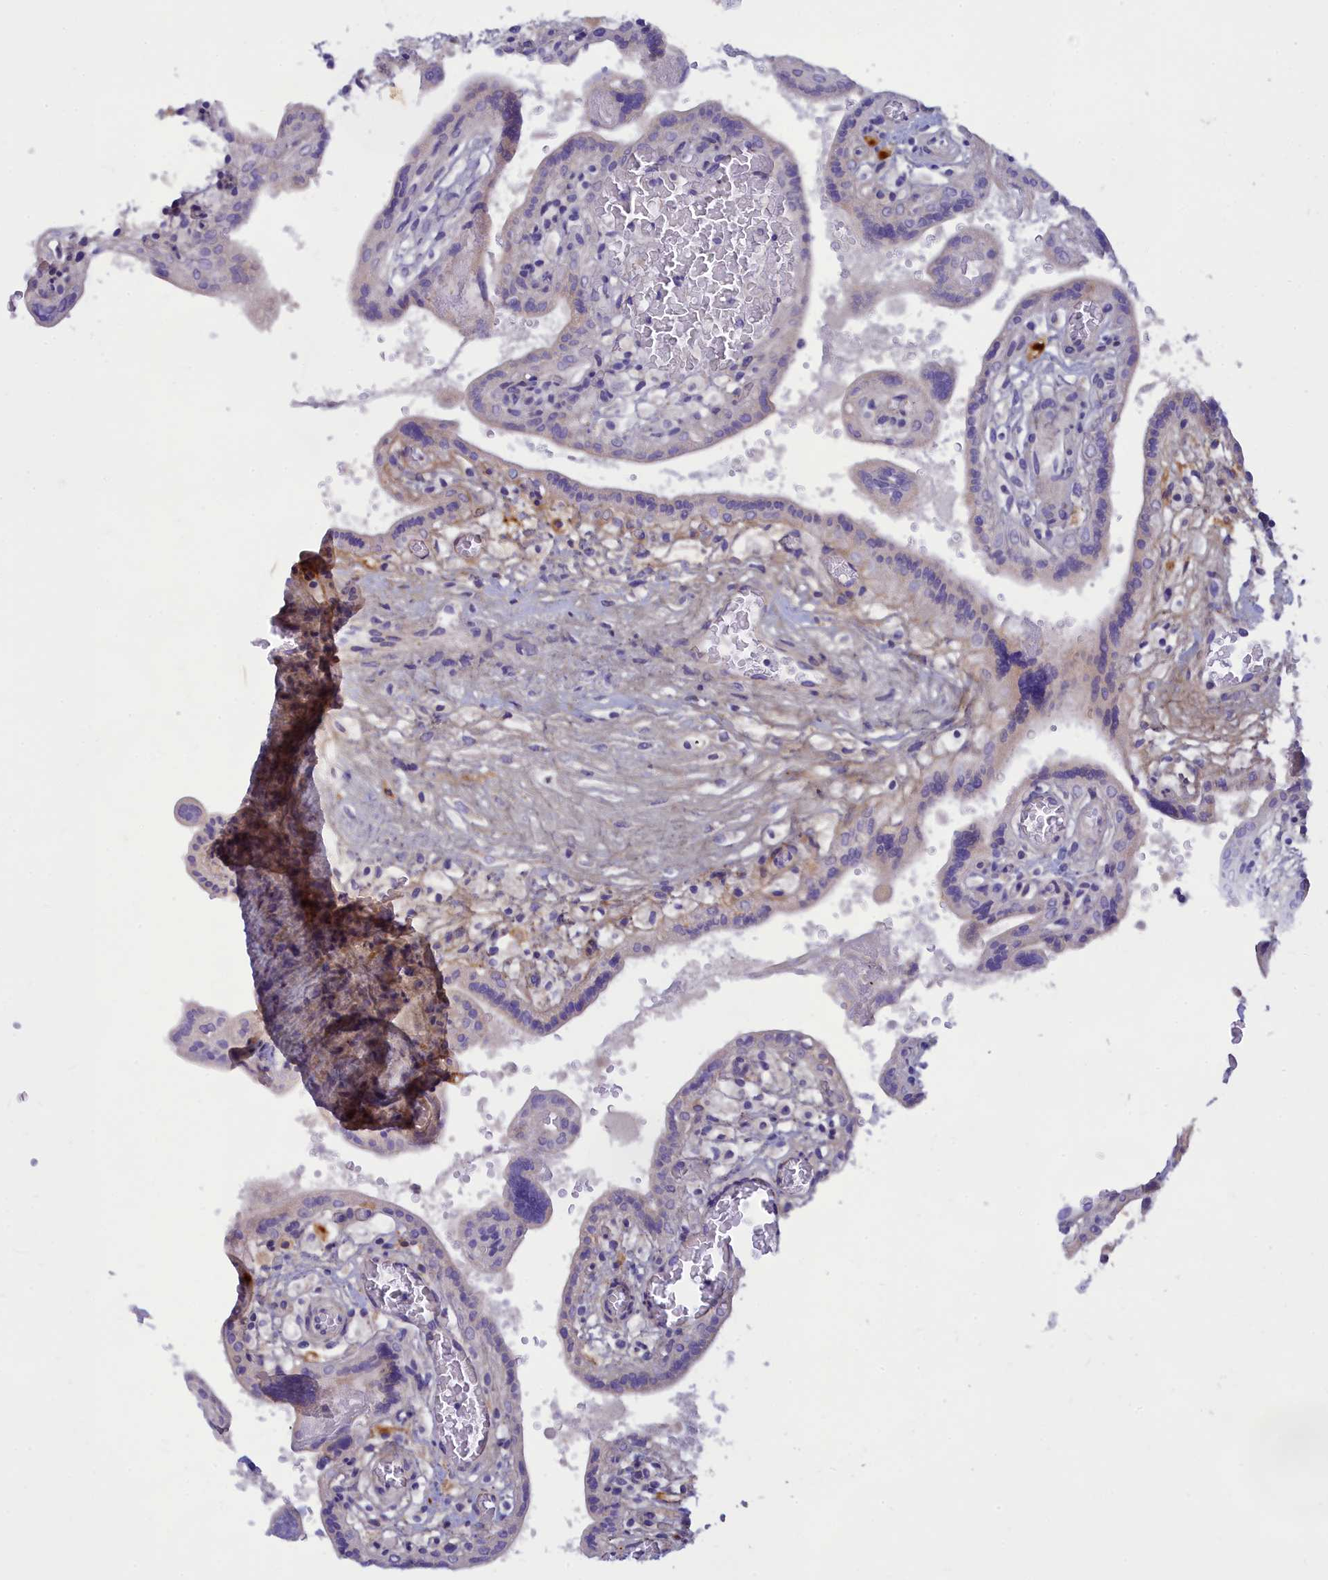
{"staining": {"intensity": "negative", "quantity": "none", "location": "none"}, "tissue": "placenta", "cell_type": "Decidual cells", "image_type": "normal", "snomed": [{"axis": "morphology", "description": "Normal tissue, NOS"}, {"axis": "topography", "description": "Placenta"}], "caption": "There is no significant expression in decidual cells of placenta. The staining is performed using DAB (3,3'-diaminobenzidine) brown chromogen with nuclei counter-stained in using hematoxylin.", "gene": "TMEM30B", "patient": {"sex": "female", "age": 37}}